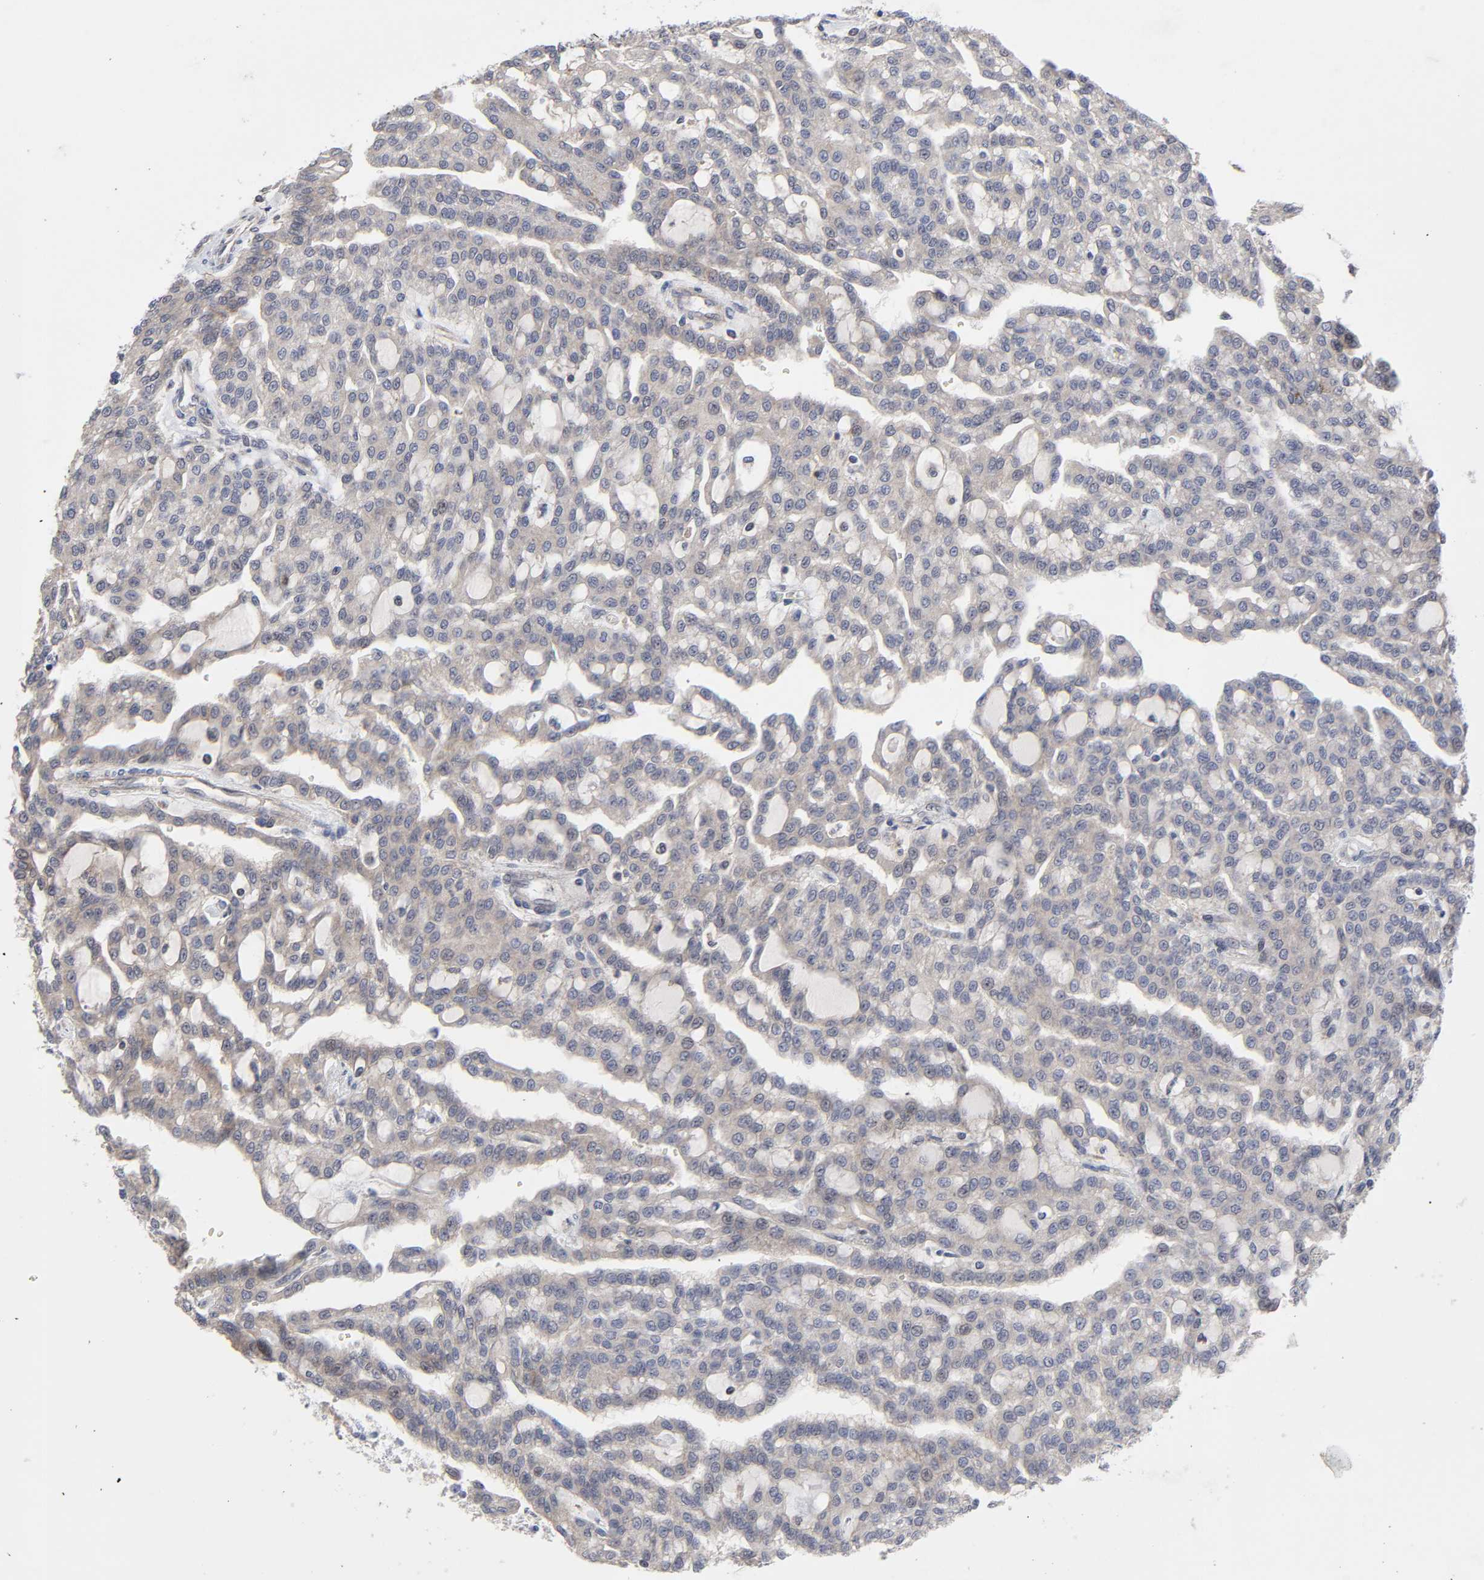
{"staining": {"intensity": "weak", "quantity": ">75%", "location": "cytoplasmic/membranous"}, "tissue": "renal cancer", "cell_type": "Tumor cells", "image_type": "cancer", "snomed": [{"axis": "morphology", "description": "Adenocarcinoma, NOS"}, {"axis": "topography", "description": "Kidney"}], "caption": "Immunohistochemistry (DAB (3,3'-diaminobenzidine)) staining of human renal cancer exhibits weak cytoplasmic/membranous protein staining in approximately >75% of tumor cells.", "gene": "CASP9", "patient": {"sex": "male", "age": 63}}